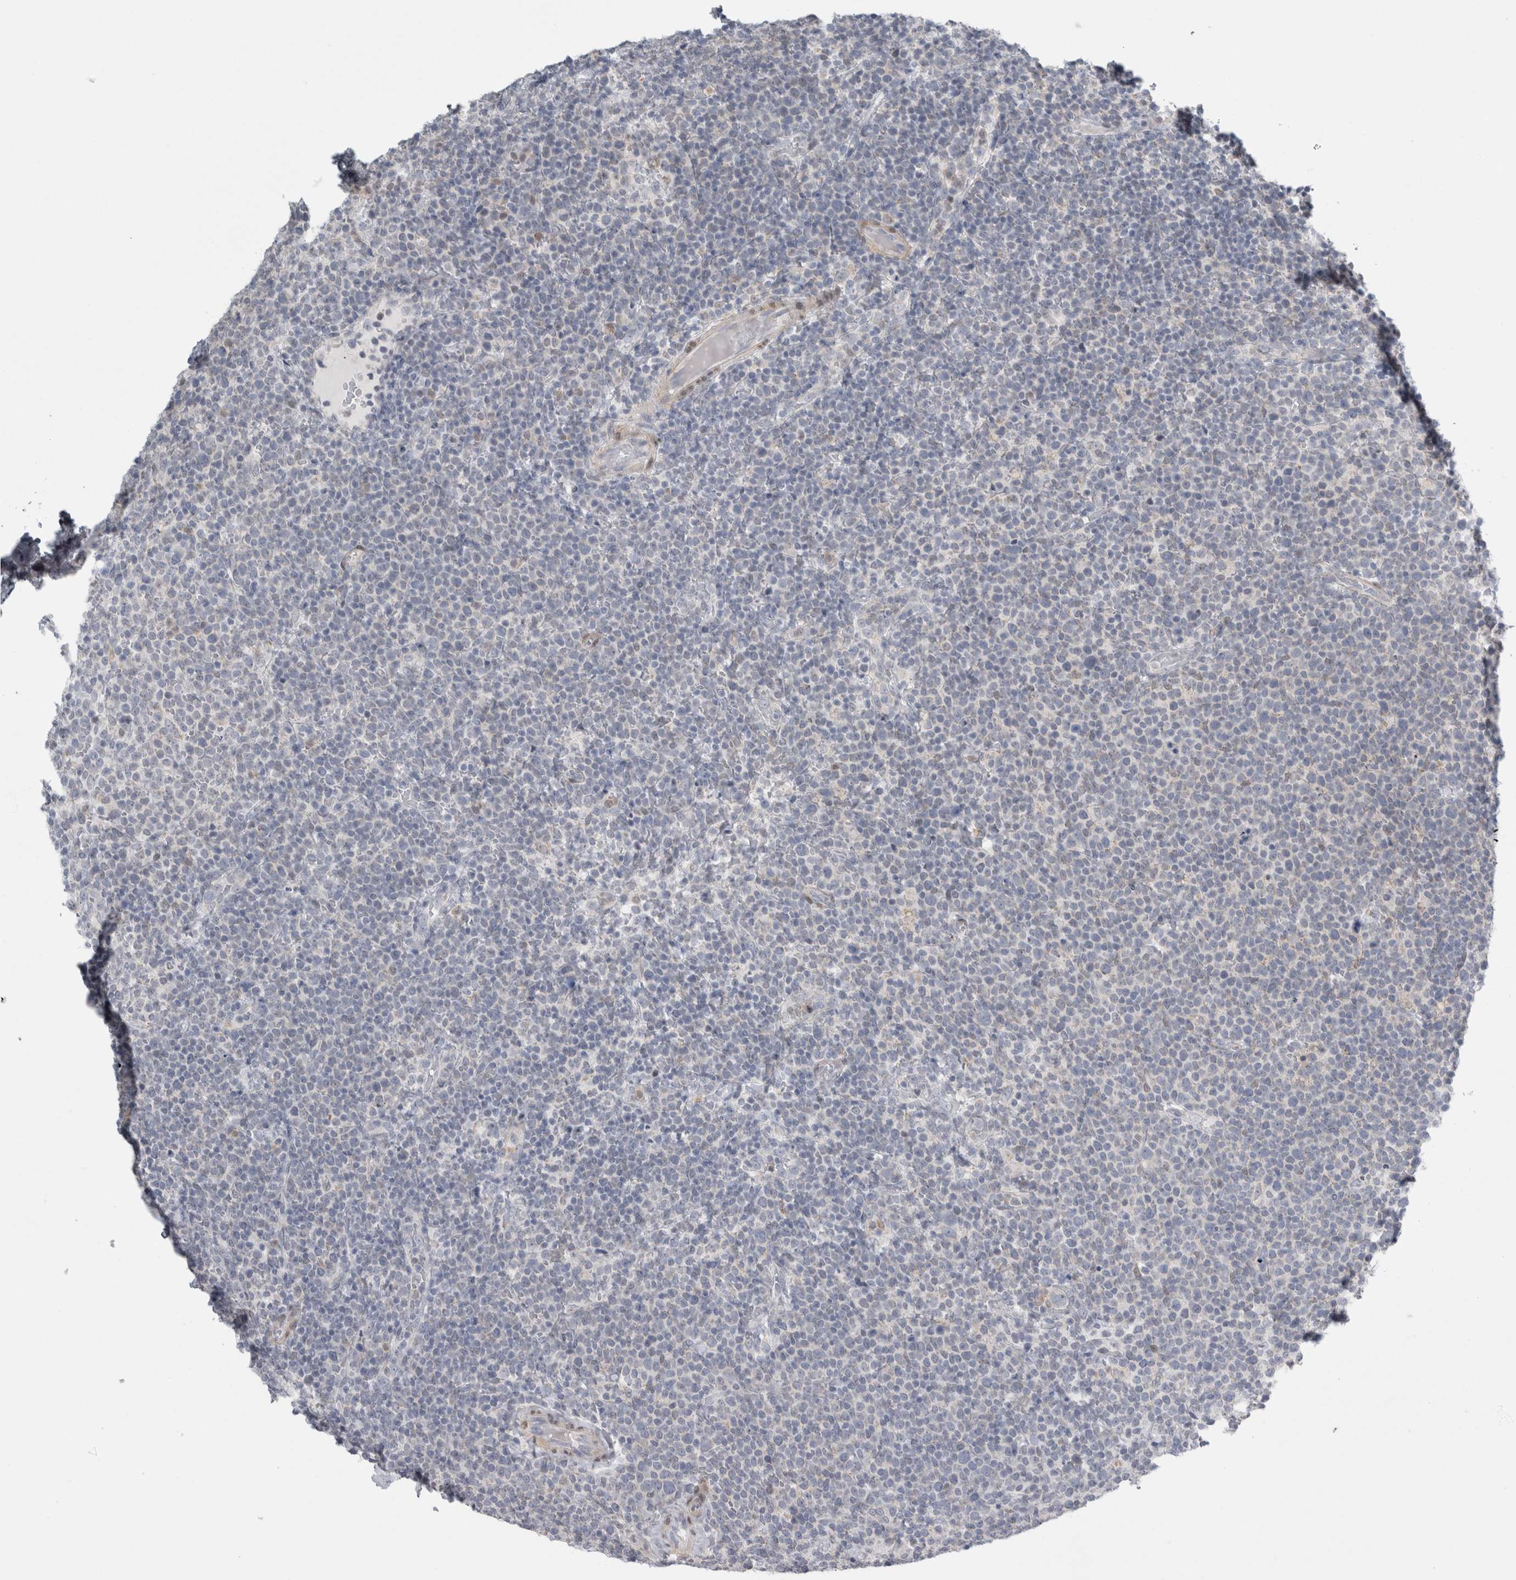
{"staining": {"intensity": "negative", "quantity": "none", "location": "none"}, "tissue": "lymphoma", "cell_type": "Tumor cells", "image_type": "cancer", "snomed": [{"axis": "morphology", "description": "Malignant lymphoma, non-Hodgkin's type, High grade"}, {"axis": "topography", "description": "Lymph node"}], "caption": "A micrograph of malignant lymphoma, non-Hodgkin's type (high-grade) stained for a protein exhibits no brown staining in tumor cells.", "gene": "PLIN1", "patient": {"sex": "male", "age": 61}}